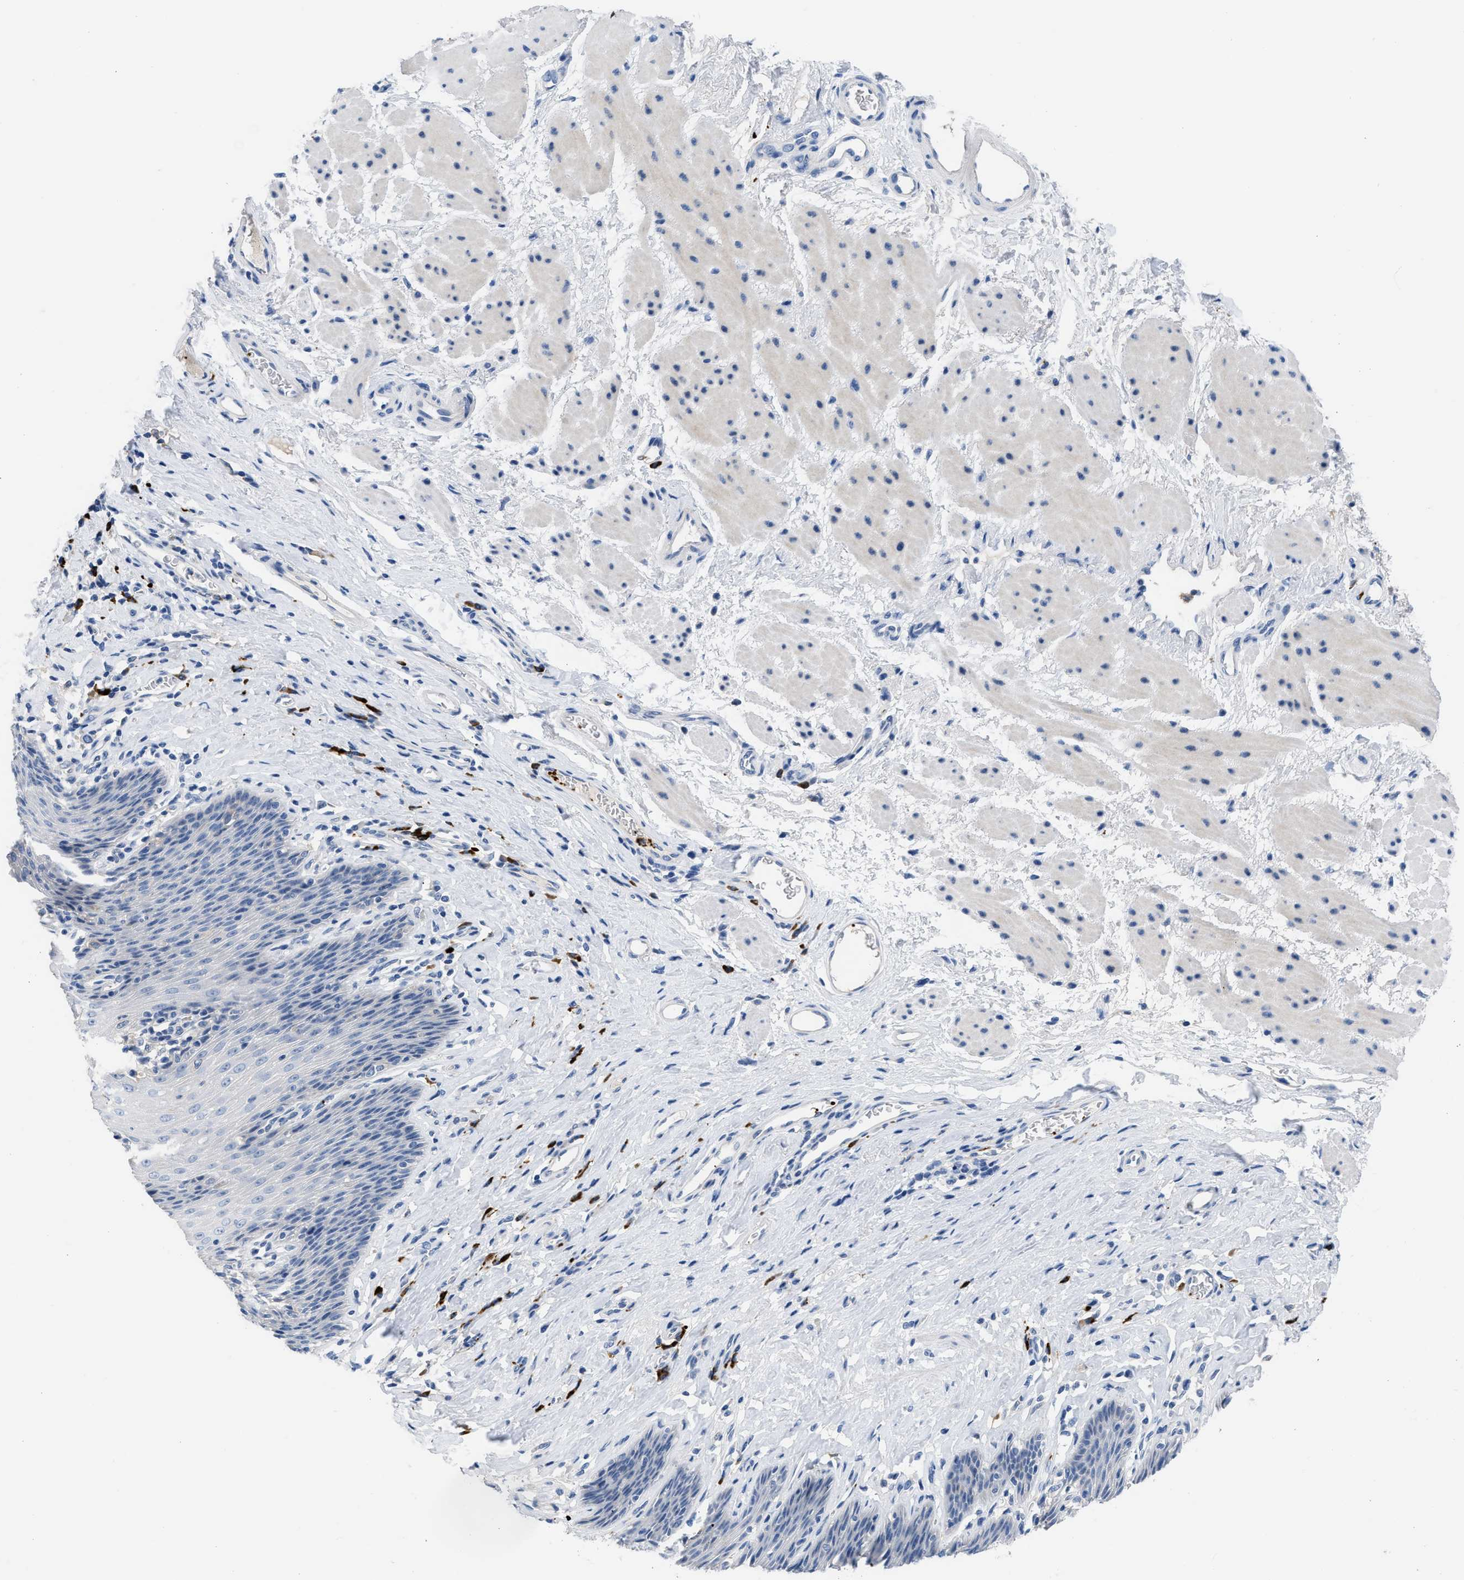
{"staining": {"intensity": "negative", "quantity": "none", "location": "none"}, "tissue": "esophagus", "cell_type": "Squamous epithelial cells", "image_type": "normal", "snomed": [{"axis": "morphology", "description": "Normal tissue, NOS"}, {"axis": "topography", "description": "Esophagus"}], "caption": "The image shows no significant staining in squamous epithelial cells of esophagus. (DAB IHC, high magnification).", "gene": "FGF18", "patient": {"sex": "female", "age": 61}}